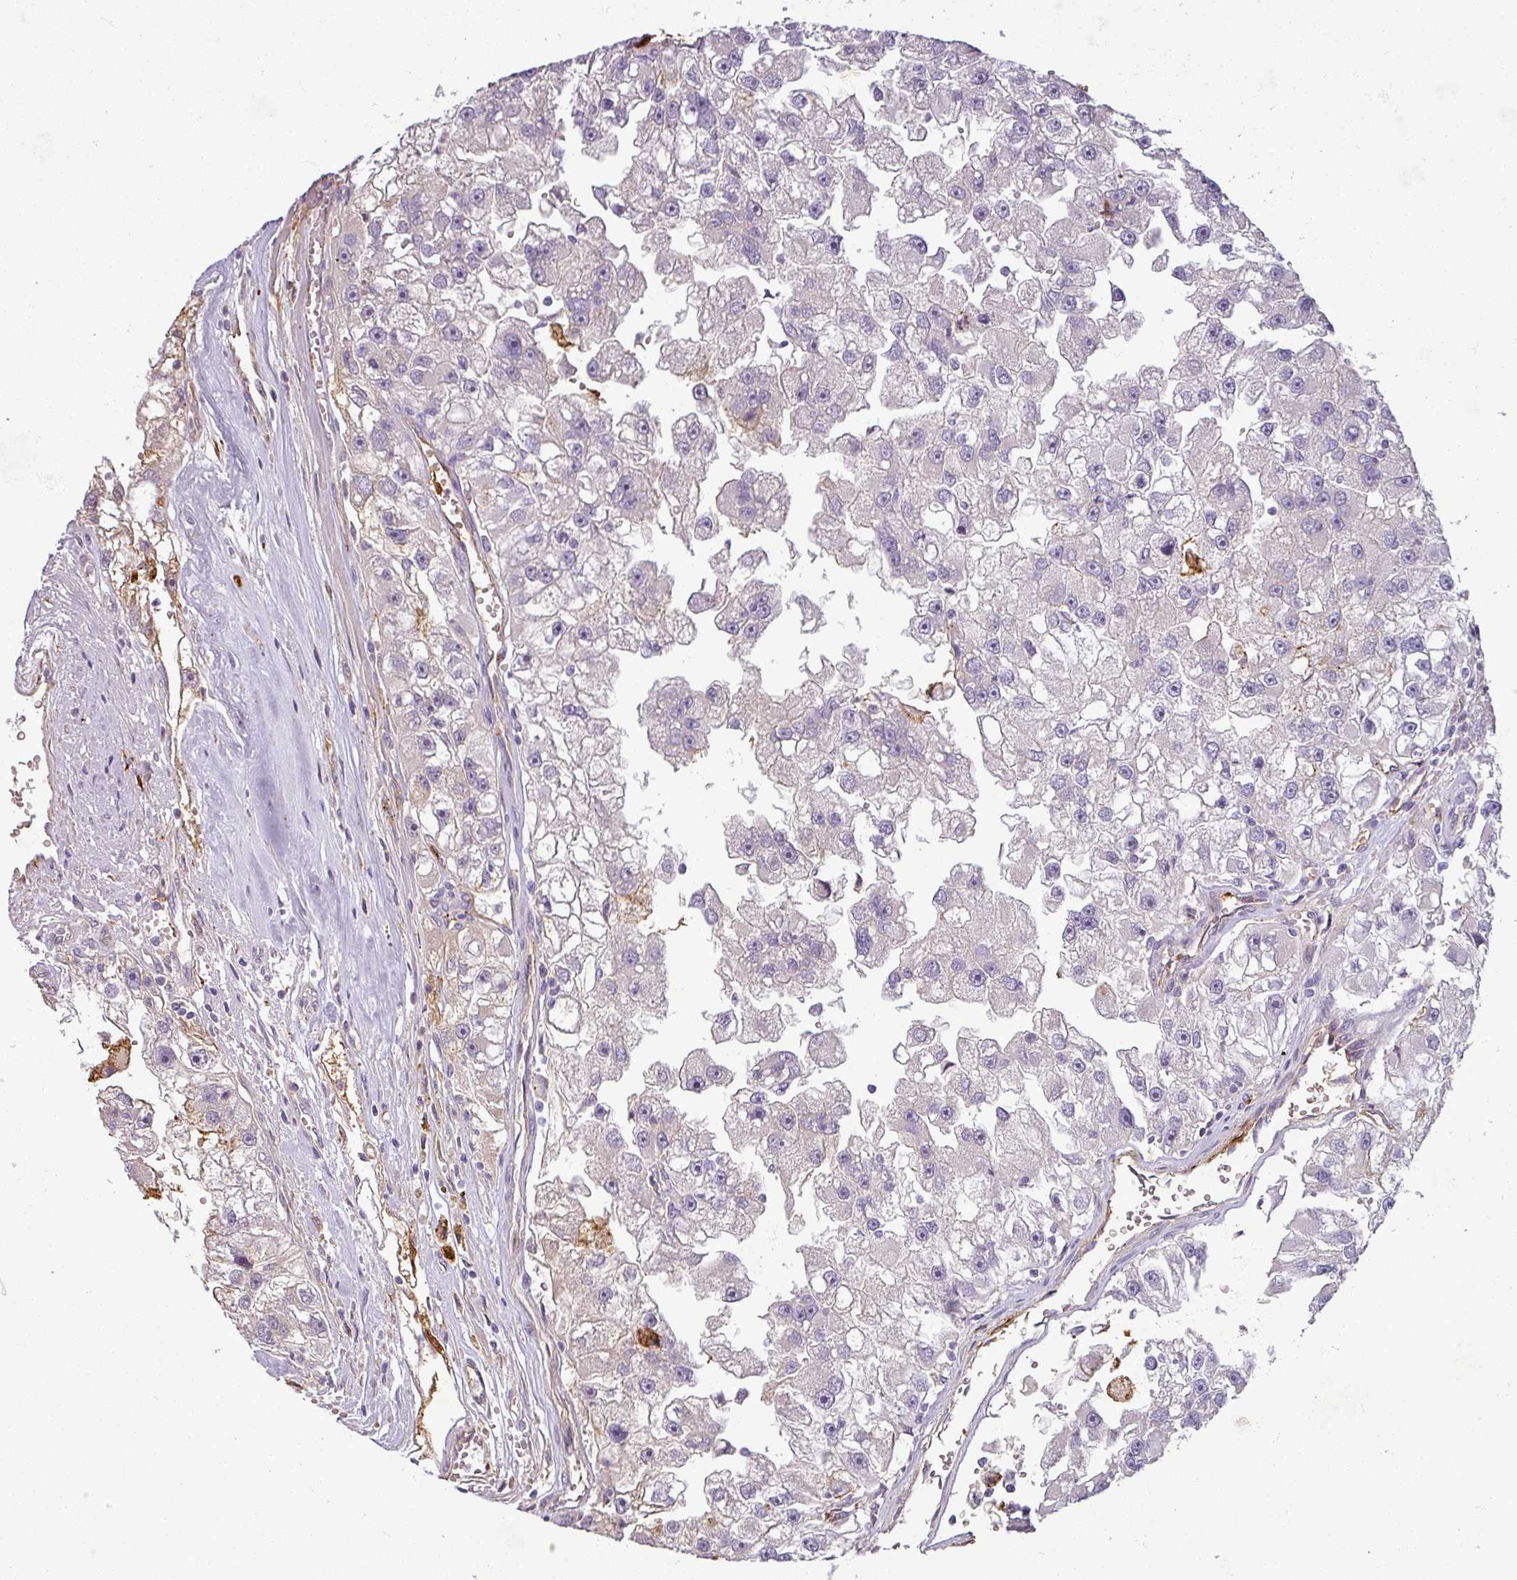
{"staining": {"intensity": "negative", "quantity": "none", "location": "none"}, "tissue": "renal cancer", "cell_type": "Tumor cells", "image_type": "cancer", "snomed": [{"axis": "morphology", "description": "Adenocarcinoma, NOS"}, {"axis": "topography", "description": "Kidney"}], "caption": "Renal adenocarcinoma was stained to show a protein in brown. There is no significant staining in tumor cells. (DAB IHC visualized using brightfield microscopy, high magnification).", "gene": "APOC1", "patient": {"sex": "male", "age": 63}}